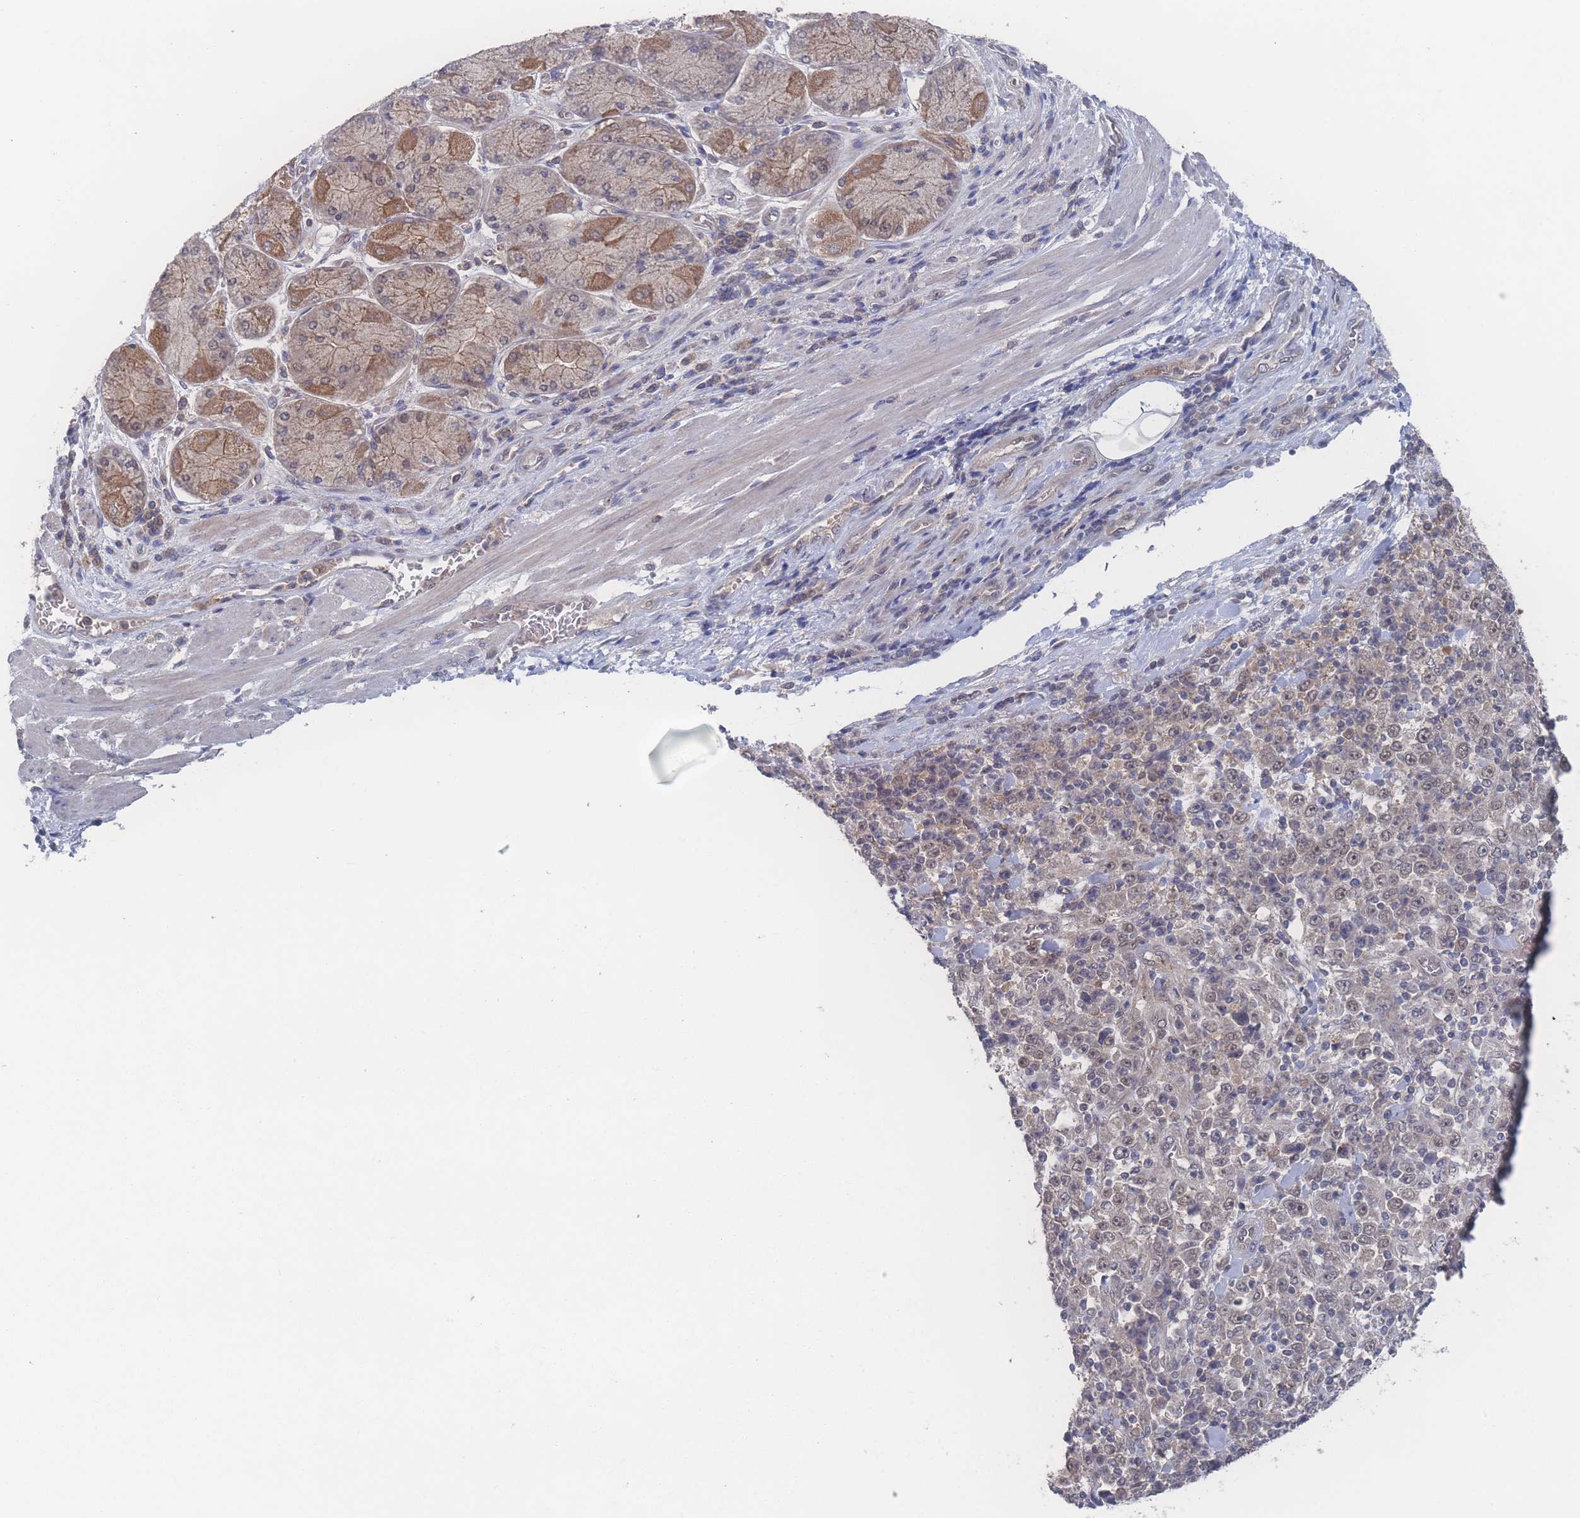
{"staining": {"intensity": "weak", "quantity": "<25%", "location": "nuclear"}, "tissue": "stomach cancer", "cell_type": "Tumor cells", "image_type": "cancer", "snomed": [{"axis": "morphology", "description": "Normal tissue, NOS"}, {"axis": "morphology", "description": "Adenocarcinoma, NOS"}, {"axis": "topography", "description": "Stomach, upper"}, {"axis": "topography", "description": "Stomach"}], "caption": "Protein analysis of stomach cancer (adenocarcinoma) demonstrates no significant positivity in tumor cells.", "gene": "NBEAL1", "patient": {"sex": "male", "age": 59}}